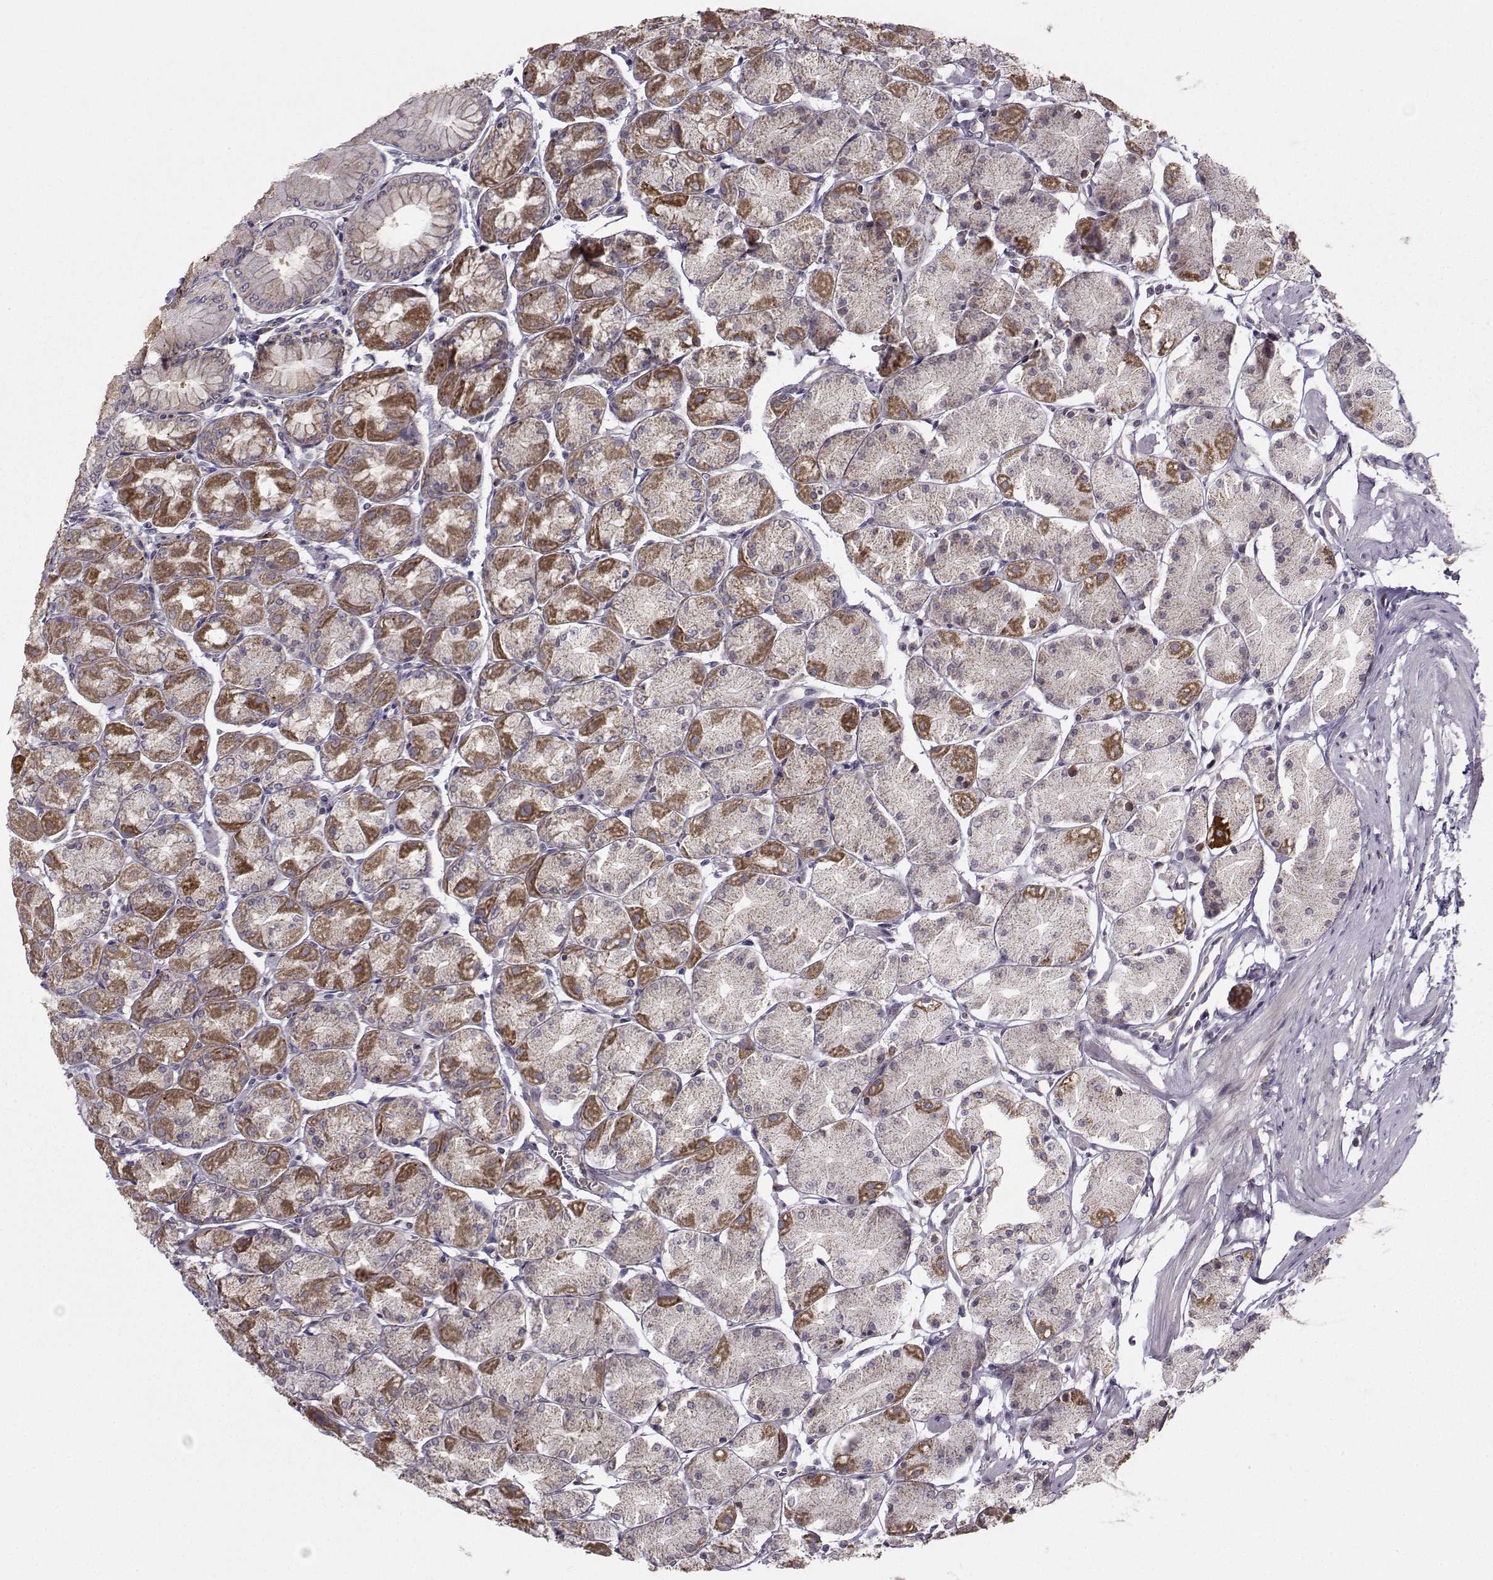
{"staining": {"intensity": "strong", "quantity": "<25%", "location": "cytoplasmic/membranous"}, "tissue": "stomach", "cell_type": "Glandular cells", "image_type": "normal", "snomed": [{"axis": "morphology", "description": "Normal tissue, NOS"}, {"axis": "topography", "description": "Stomach, upper"}], "caption": "Immunohistochemical staining of normal stomach shows <25% levels of strong cytoplasmic/membranous protein positivity in about <25% of glandular cells. The protein of interest is shown in brown color, while the nuclei are stained blue.", "gene": "NECAB3", "patient": {"sex": "male", "age": 60}}